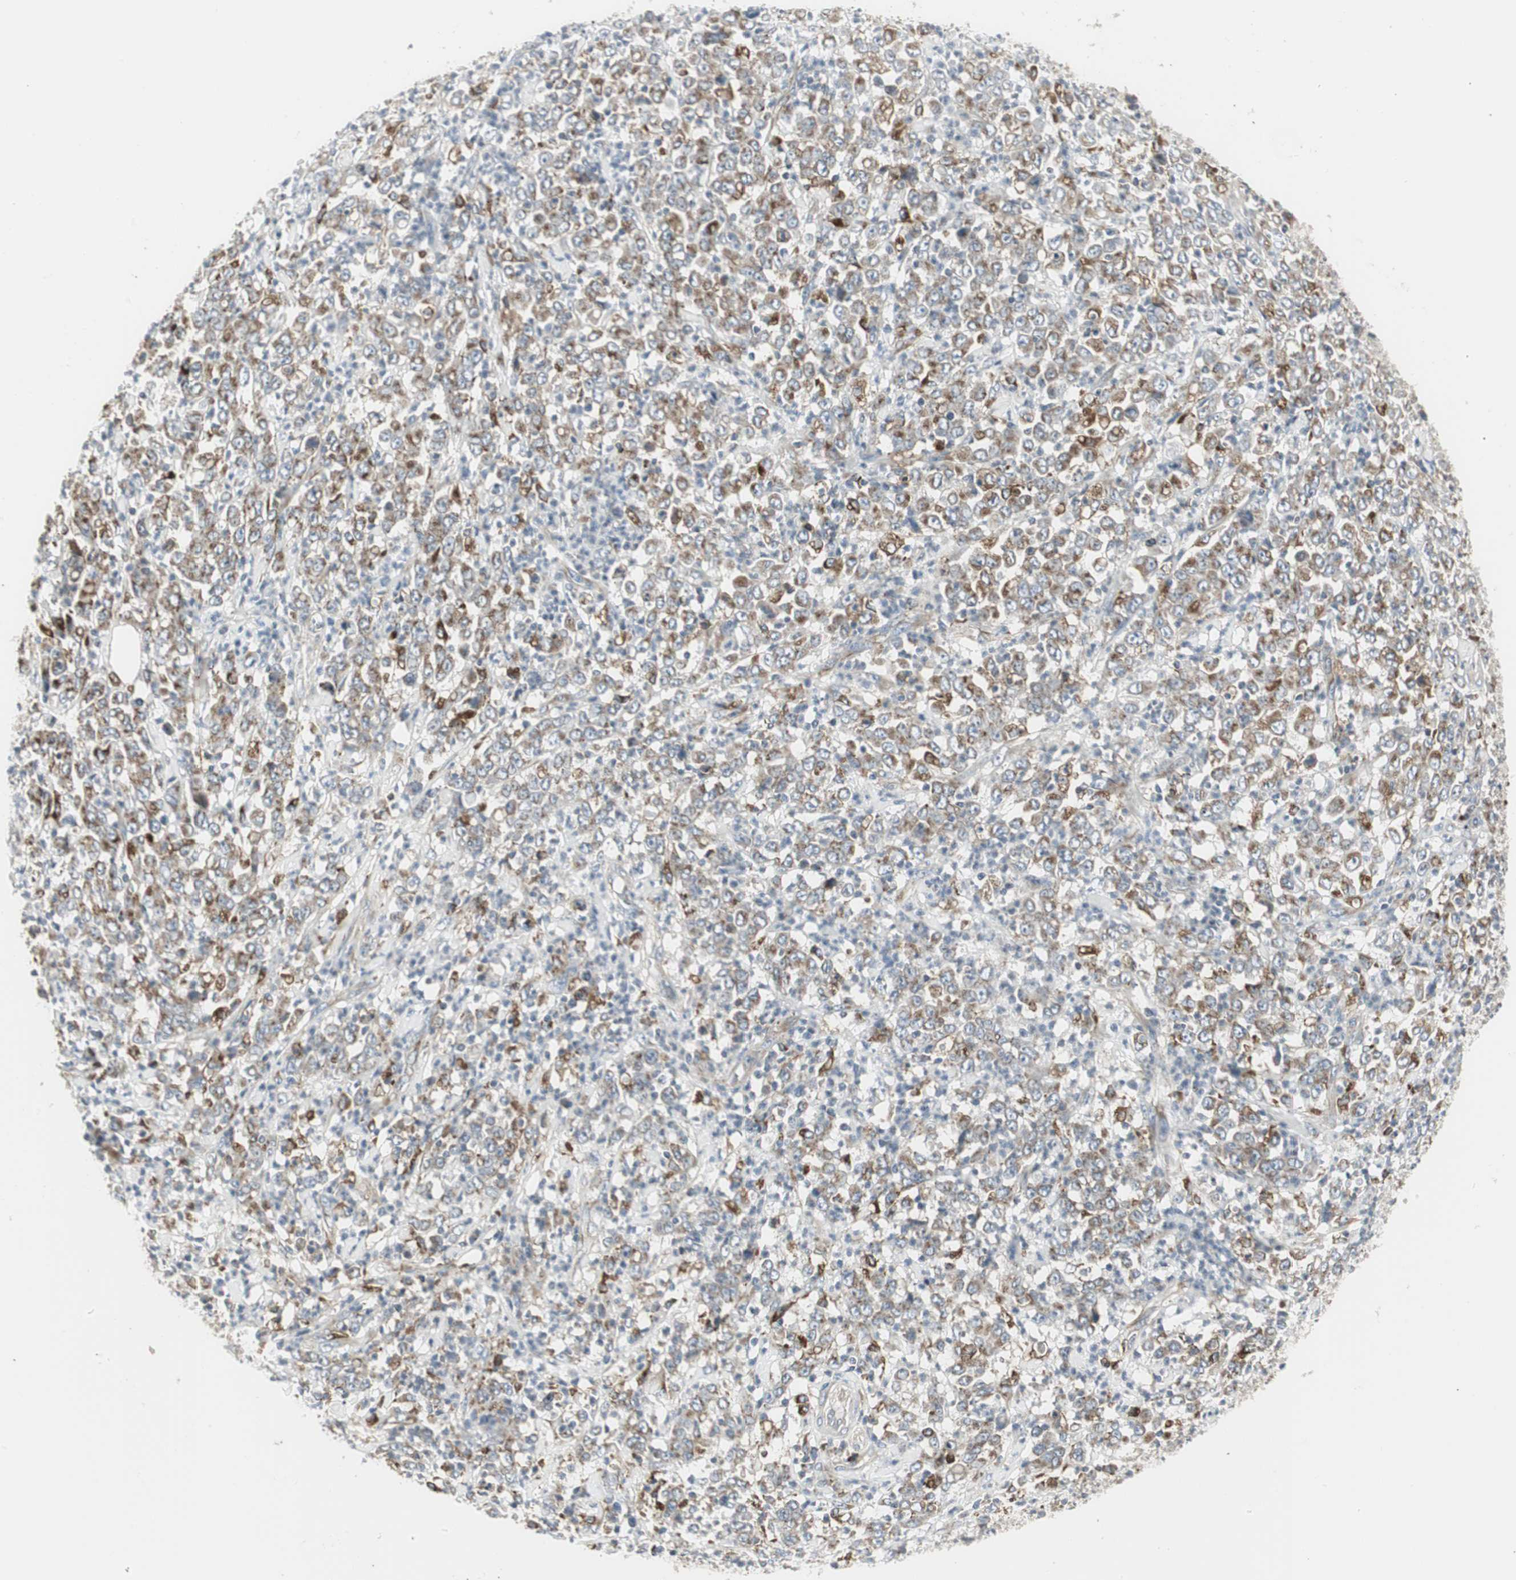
{"staining": {"intensity": "moderate", "quantity": "25%-75%", "location": "cytoplasmic/membranous"}, "tissue": "stomach cancer", "cell_type": "Tumor cells", "image_type": "cancer", "snomed": [{"axis": "morphology", "description": "Adenocarcinoma, NOS"}, {"axis": "topography", "description": "Stomach, lower"}], "caption": "Stomach cancer stained with a protein marker exhibits moderate staining in tumor cells.", "gene": "ATP6V1B2", "patient": {"sex": "female", "age": 71}}